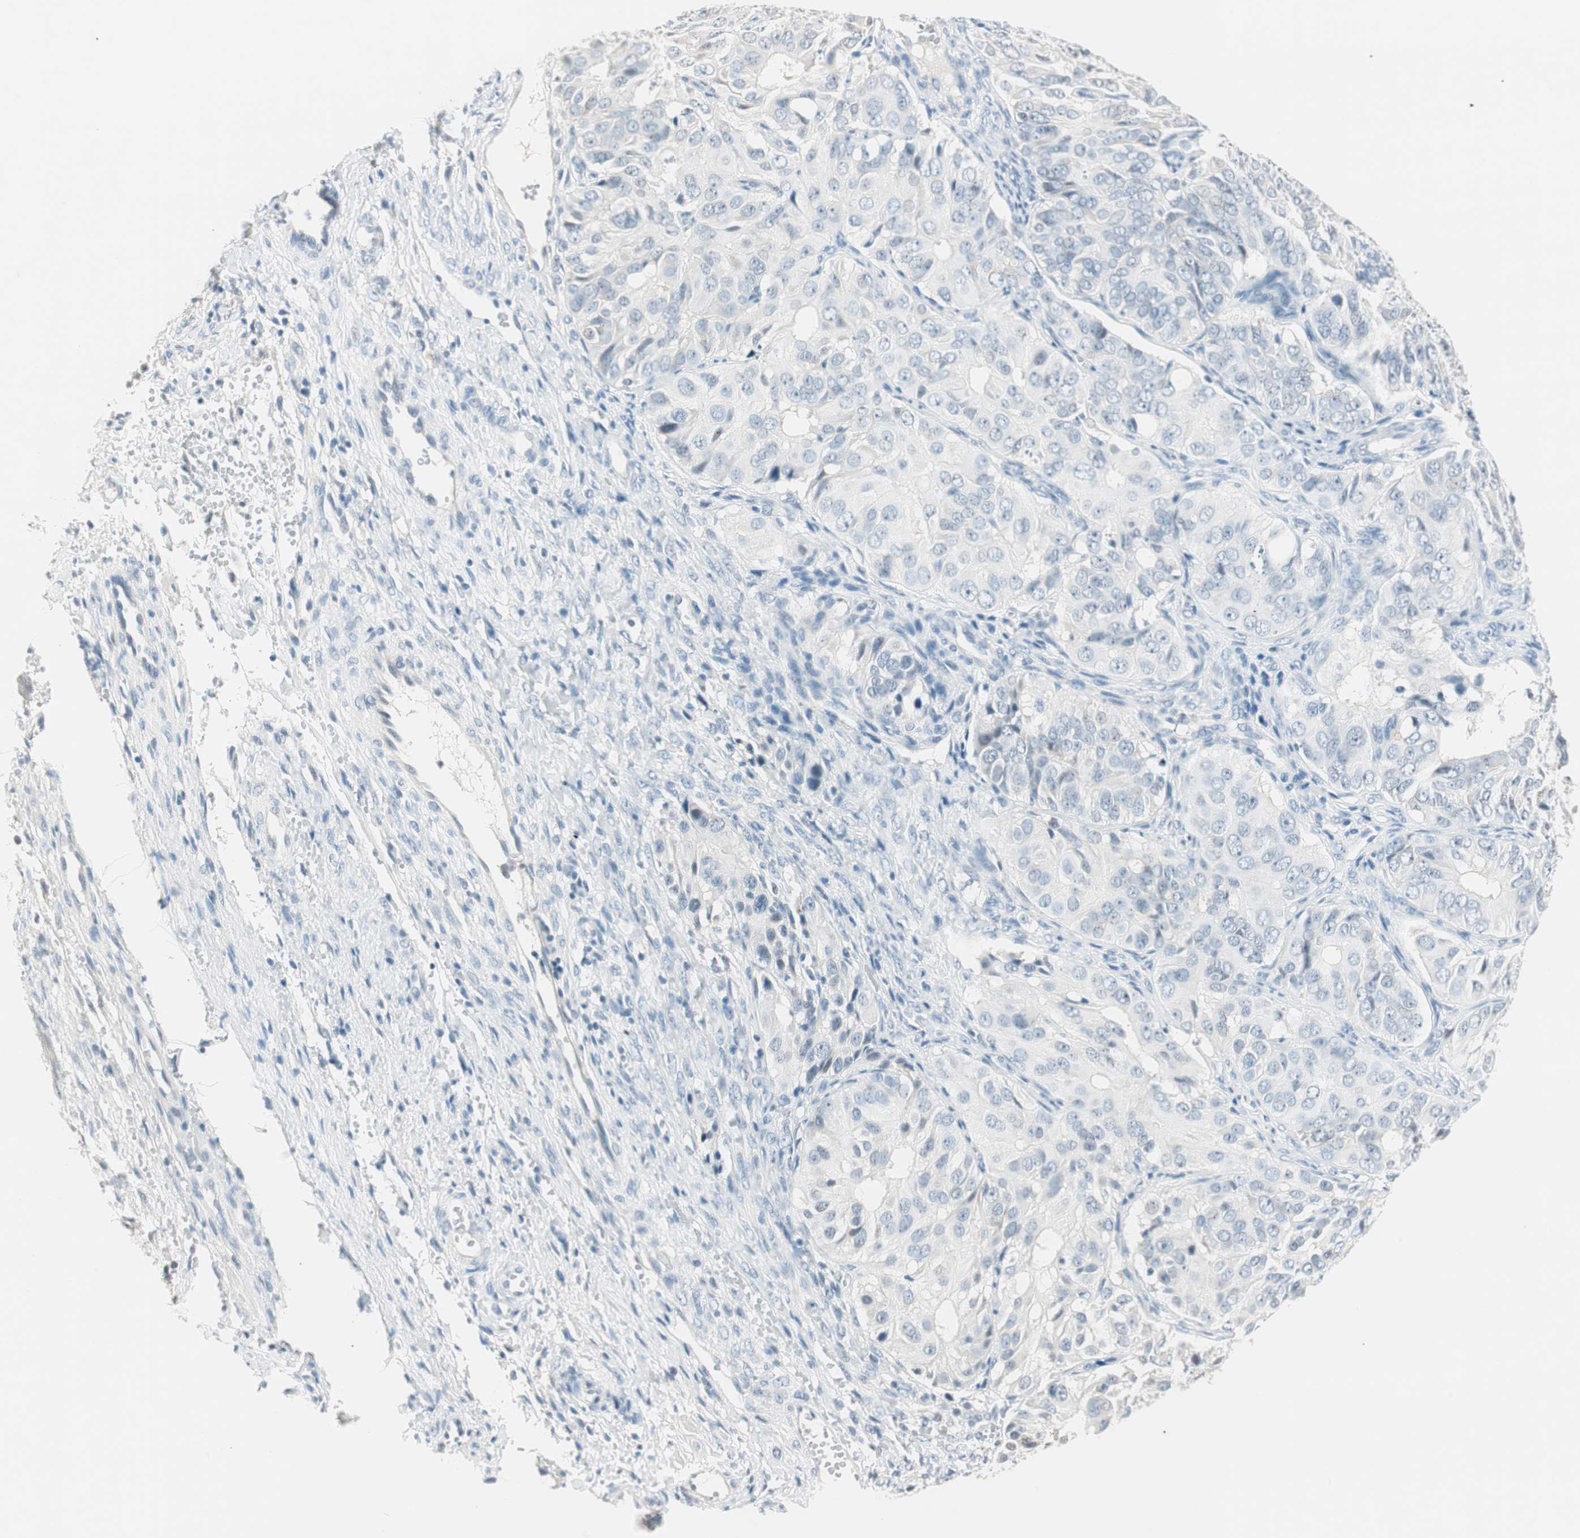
{"staining": {"intensity": "negative", "quantity": "none", "location": "none"}, "tissue": "ovarian cancer", "cell_type": "Tumor cells", "image_type": "cancer", "snomed": [{"axis": "morphology", "description": "Carcinoma, endometroid"}, {"axis": "topography", "description": "Ovary"}], "caption": "This is an immunohistochemistry (IHC) micrograph of ovarian cancer. There is no expression in tumor cells.", "gene": "HOXB13", "patient": {"sex": "female", "age": 51}}